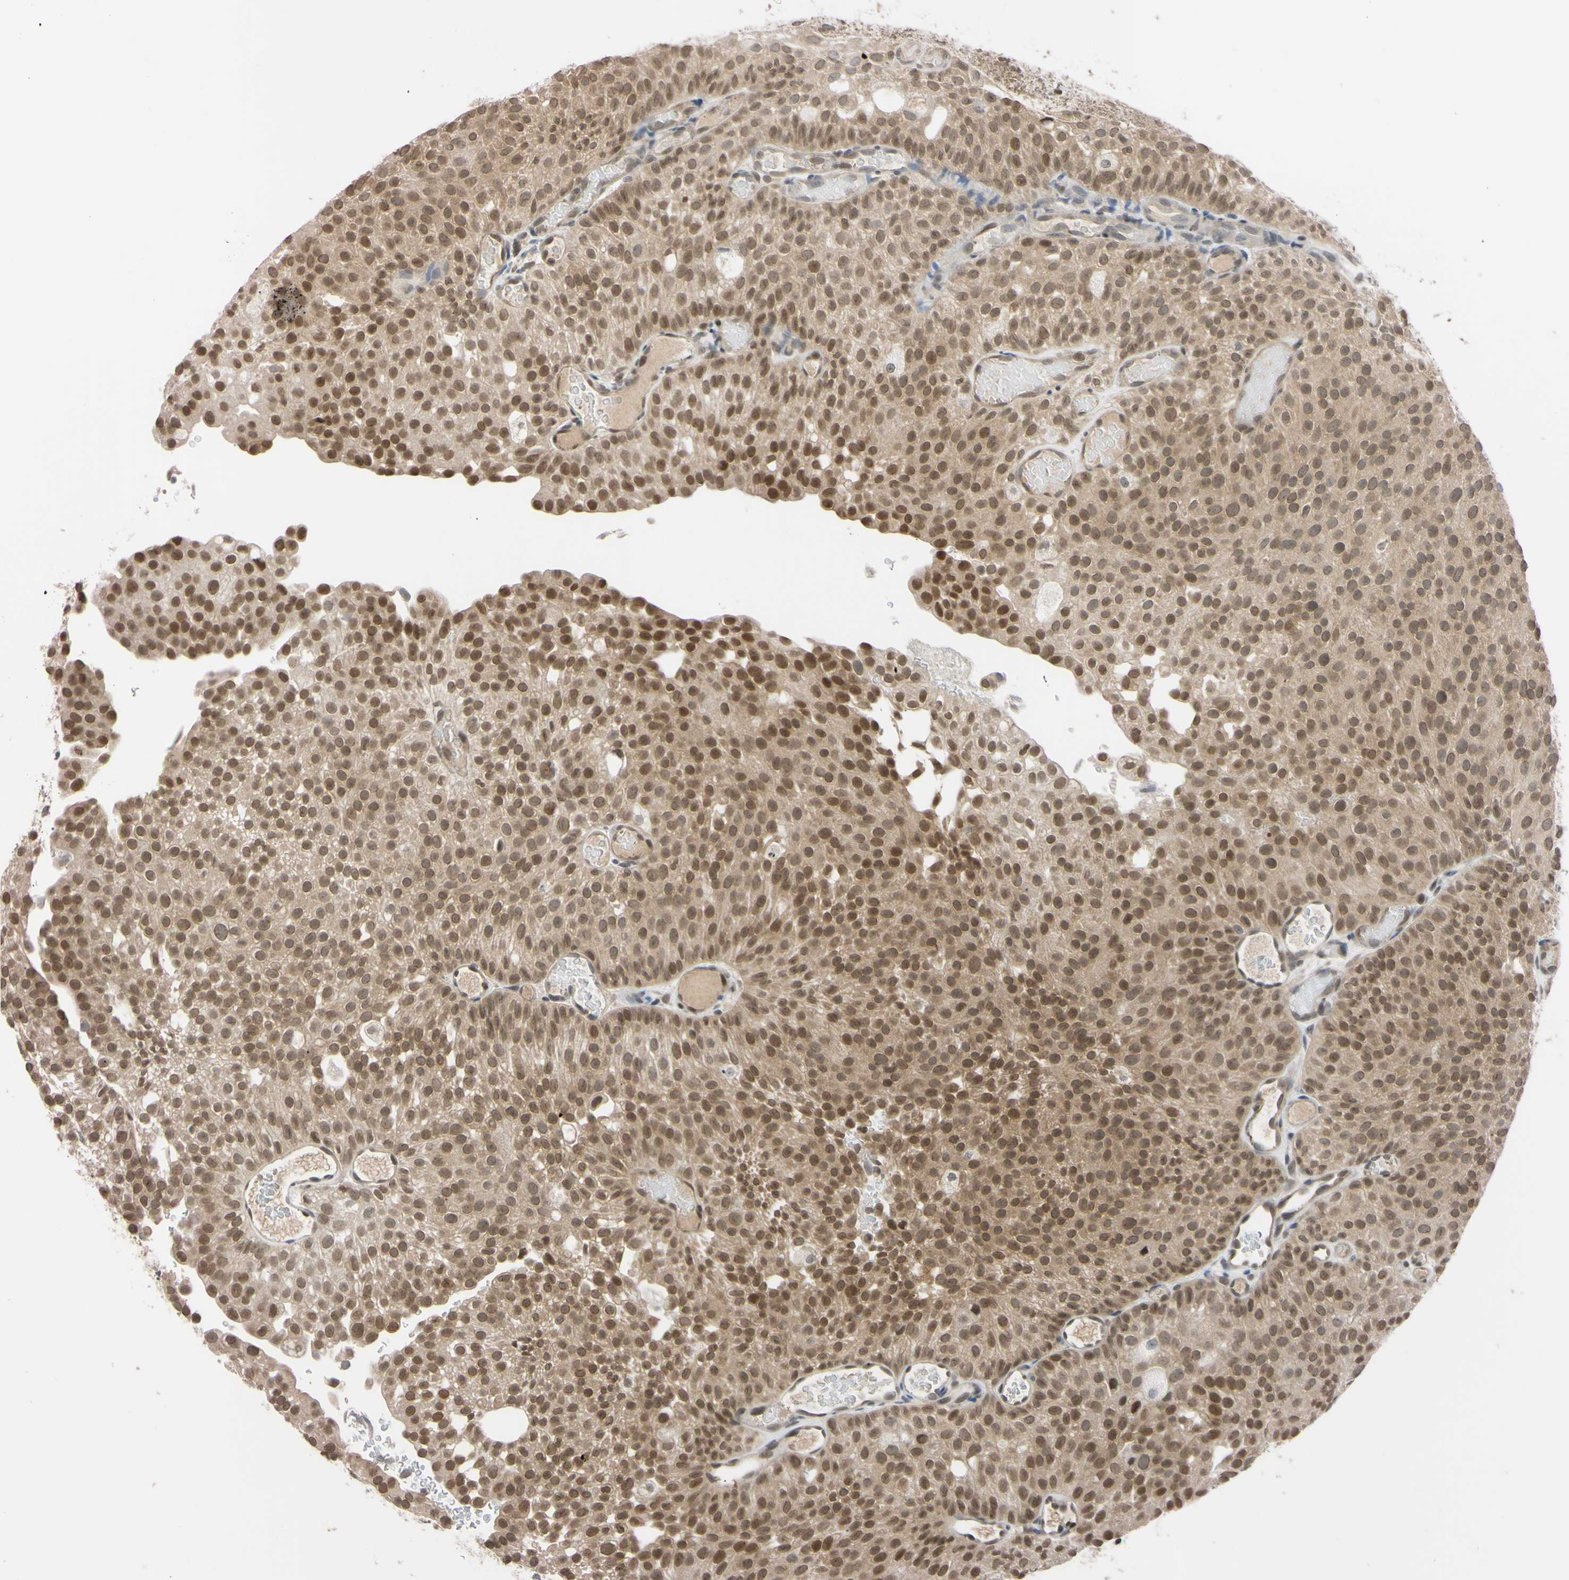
{"staining": {"intensity": "moderate", "quantity": ">75%", "location": "cytoplasmic/membranous,nuclear"}, "tissue": "urothelial cancer", "cell_type": "Tumor cells", "image_type": "cancer", "snomed": [{"axis": "morphology", "description": "Urothelial carcinoma, Low grade"}, {"axis": "topography", "description": "Urinary bladder"}], "caption": "Low-grade urothelial carcinoma stained with DAB (3,3'-diaminobenzidine) immunohistochemistry displays medium levels of moderate cytoplasmic/membranous and nuclear positivity in about >75% of tumor cells.", "gene": "UBE2I", "patient": {"sex": "male", "age": 78}}